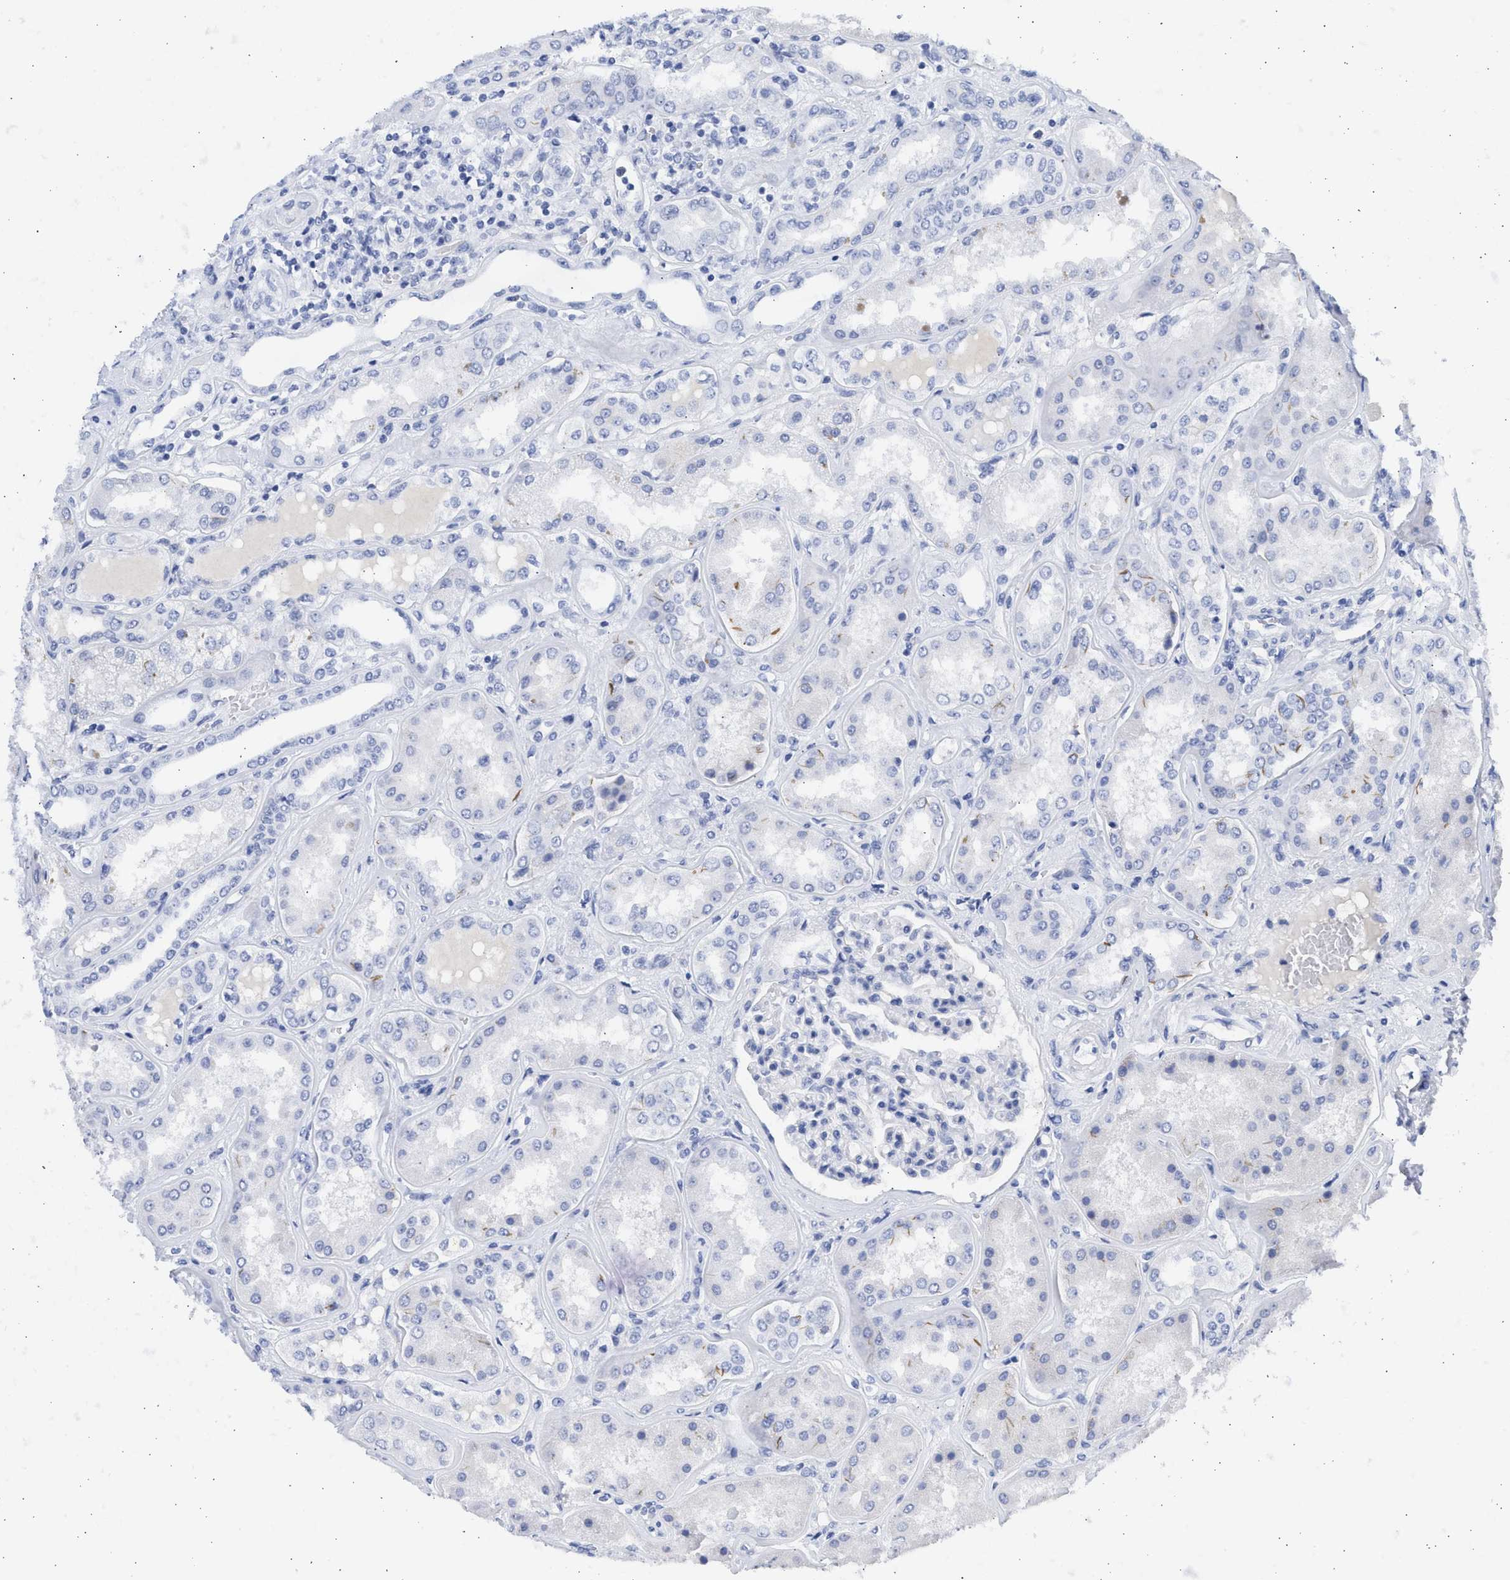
{"staining": {"intensity": "negative", "quantity": "none", "location": "none"}, "tissue": "kidney", "cell_type": "Cells in glomeruli", "image_type": "normal", "snomed": [{"axis": "morphology", "description": "Normal tissue, NOS"}, {"axis": "topography", "description": "Kidney"}], "caption": "Cells in glomeruli show no significant protein positivity in unremarkable kidney. (DAB immunohistochemistry (IHC), high magnification).", "gene": "SPATA3", "patient": {"sex": "female", "age": 56}}